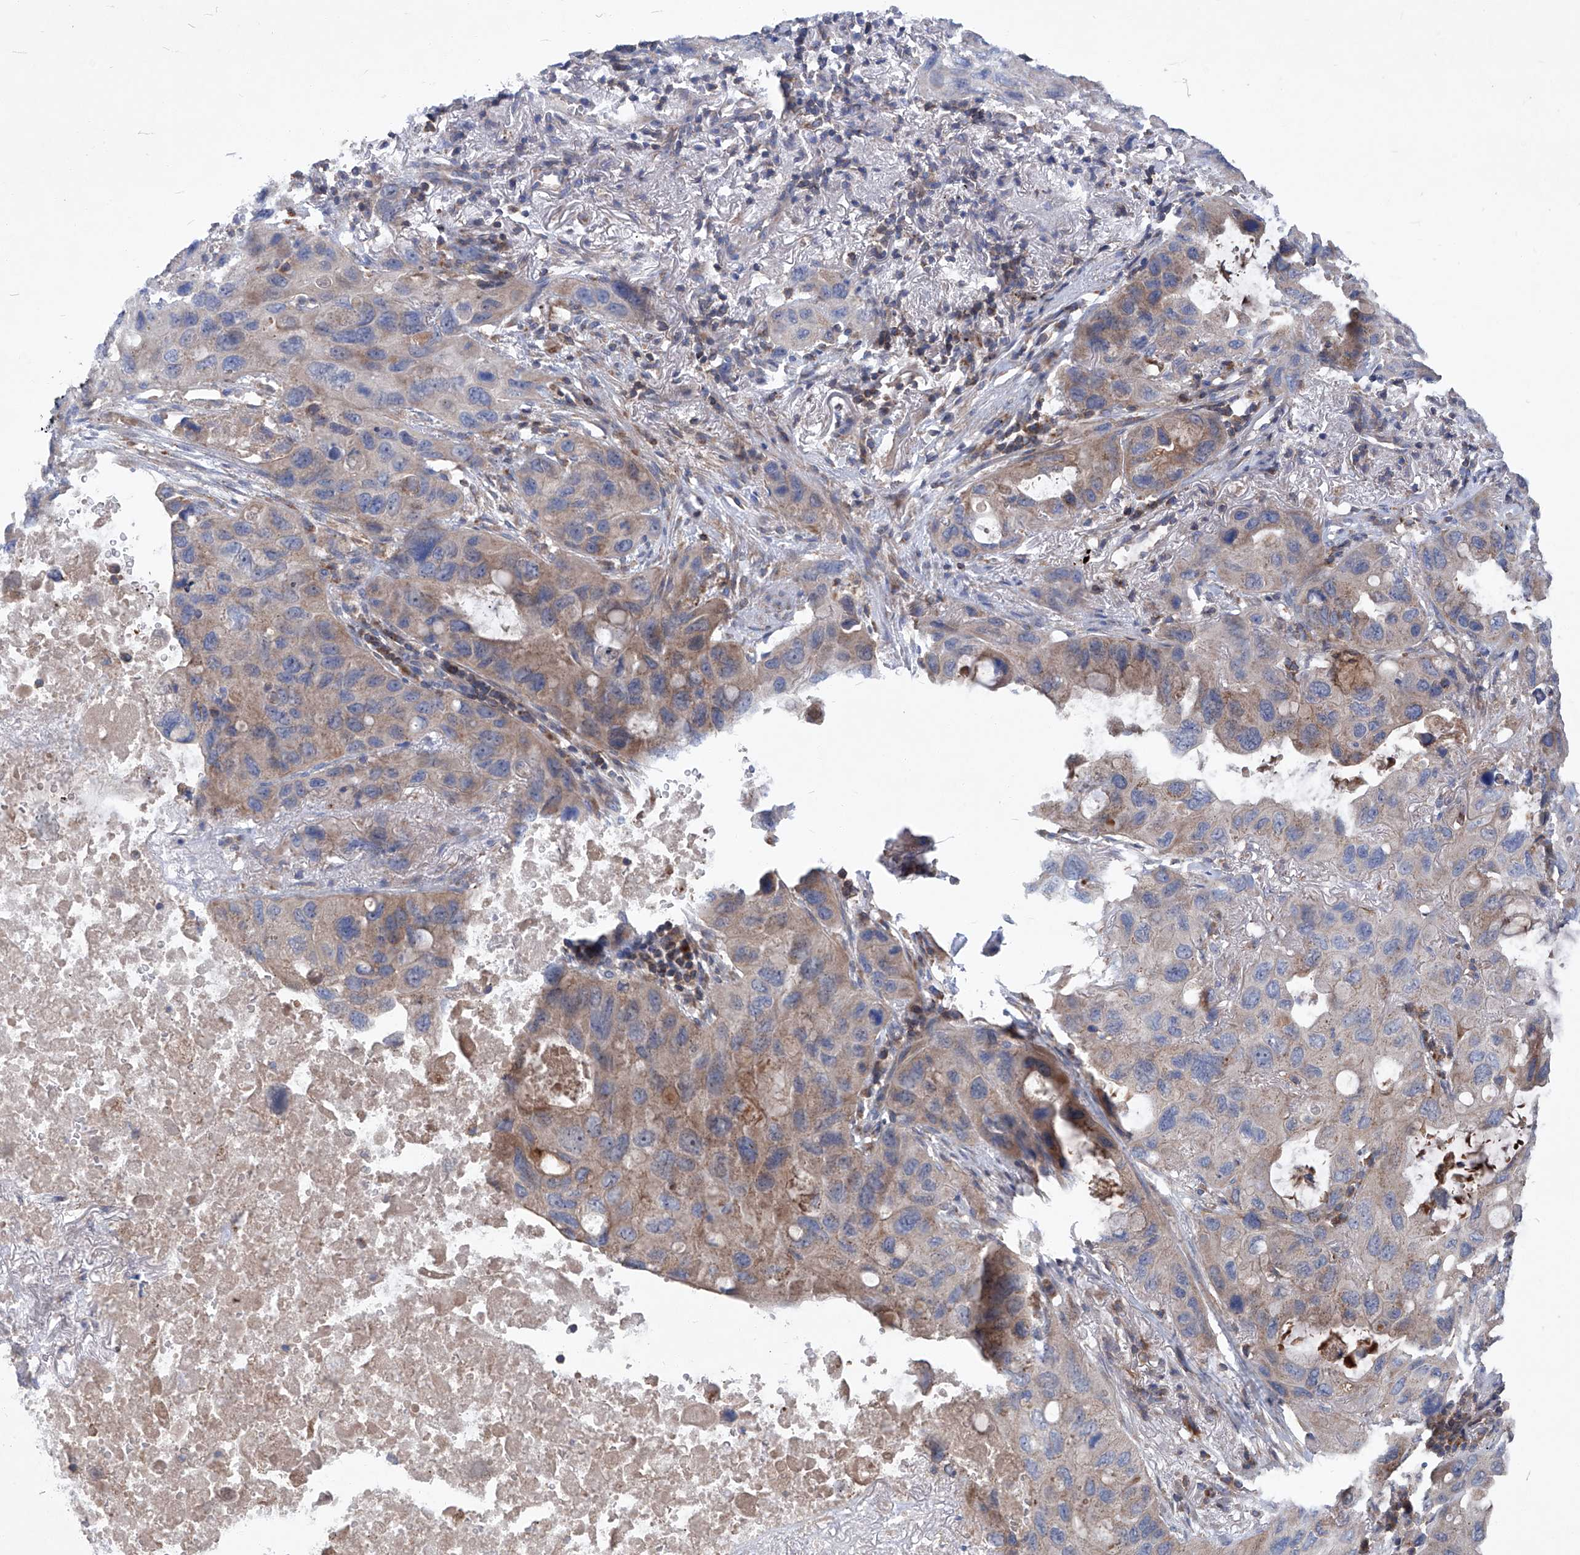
{"staining": {"intensity": "weak", "quantity": "25%-75%", "location": "cytoplasmic/membranous"}, "tissue": "lung cancer", "cell_type": "Tumor cells", "image_type": "cancer", "snomed": [{"axis": "morphology", "description": "Squamous cell carcinoma, NOS"}, {"axis": "topography", "description": "Lung"}], "caption": "High-power microscopy captured an immunohistochemistry micrograph of lung squamous cell carcinoma, revealing weak cytoplasmic/membranous staining in about 25%-75% of tumor cells. Immunohistochemistry stains the protein in brown and the nuclei are stained blue.", "gene": "EPHA8", "patient": {"sex": "female", "age": 73}}